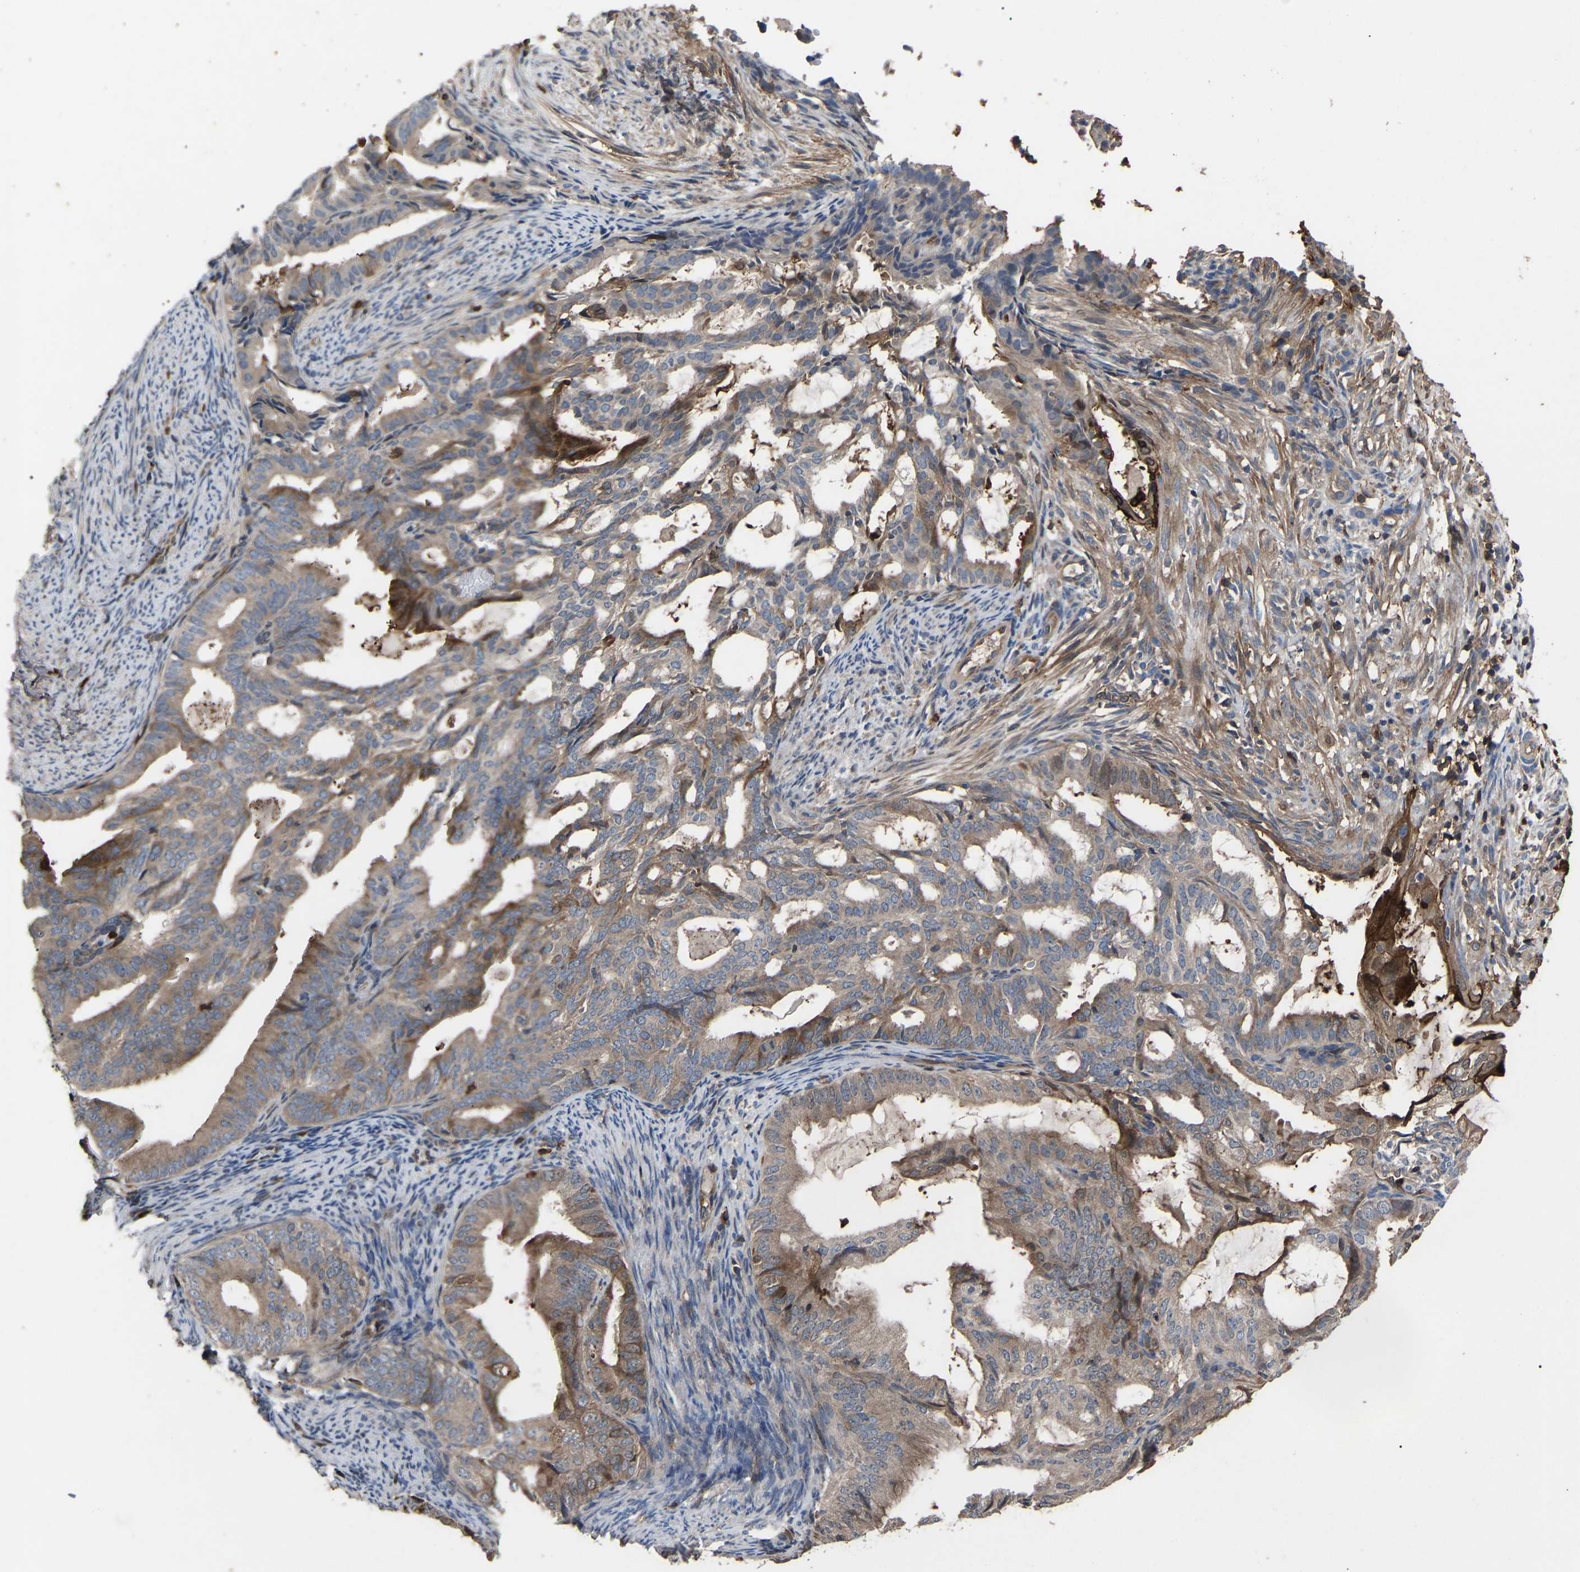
{"staining": {"intensity": "moderate", "quantity": ">75%", "location": "cytoplasmic/membranous"}, "tissue": "endometrial cancer", "cell_type": "Tumor cells", "image_type": "cancer", "snomed": [{"axis": "morphology", "description": "Adenocarcinoma, NOS"}, {"axis": "topography", "description": "Endometrium"}], "caption": "Immunohistochemistry (IHC) staining of endometrial adenocarcinoma, which reveals medium levels of moderate cytoplasmic/membranous staining in approximately >75% of tumor cells indicating moderate cytoplasmic/membranous protein expression. The staining was performed using DAB (brown) for protein detection and nuclei were counterstained in hematoxylin (blue).", "gene": "CIT", "patient": {"sex": "female", "age": 58}}